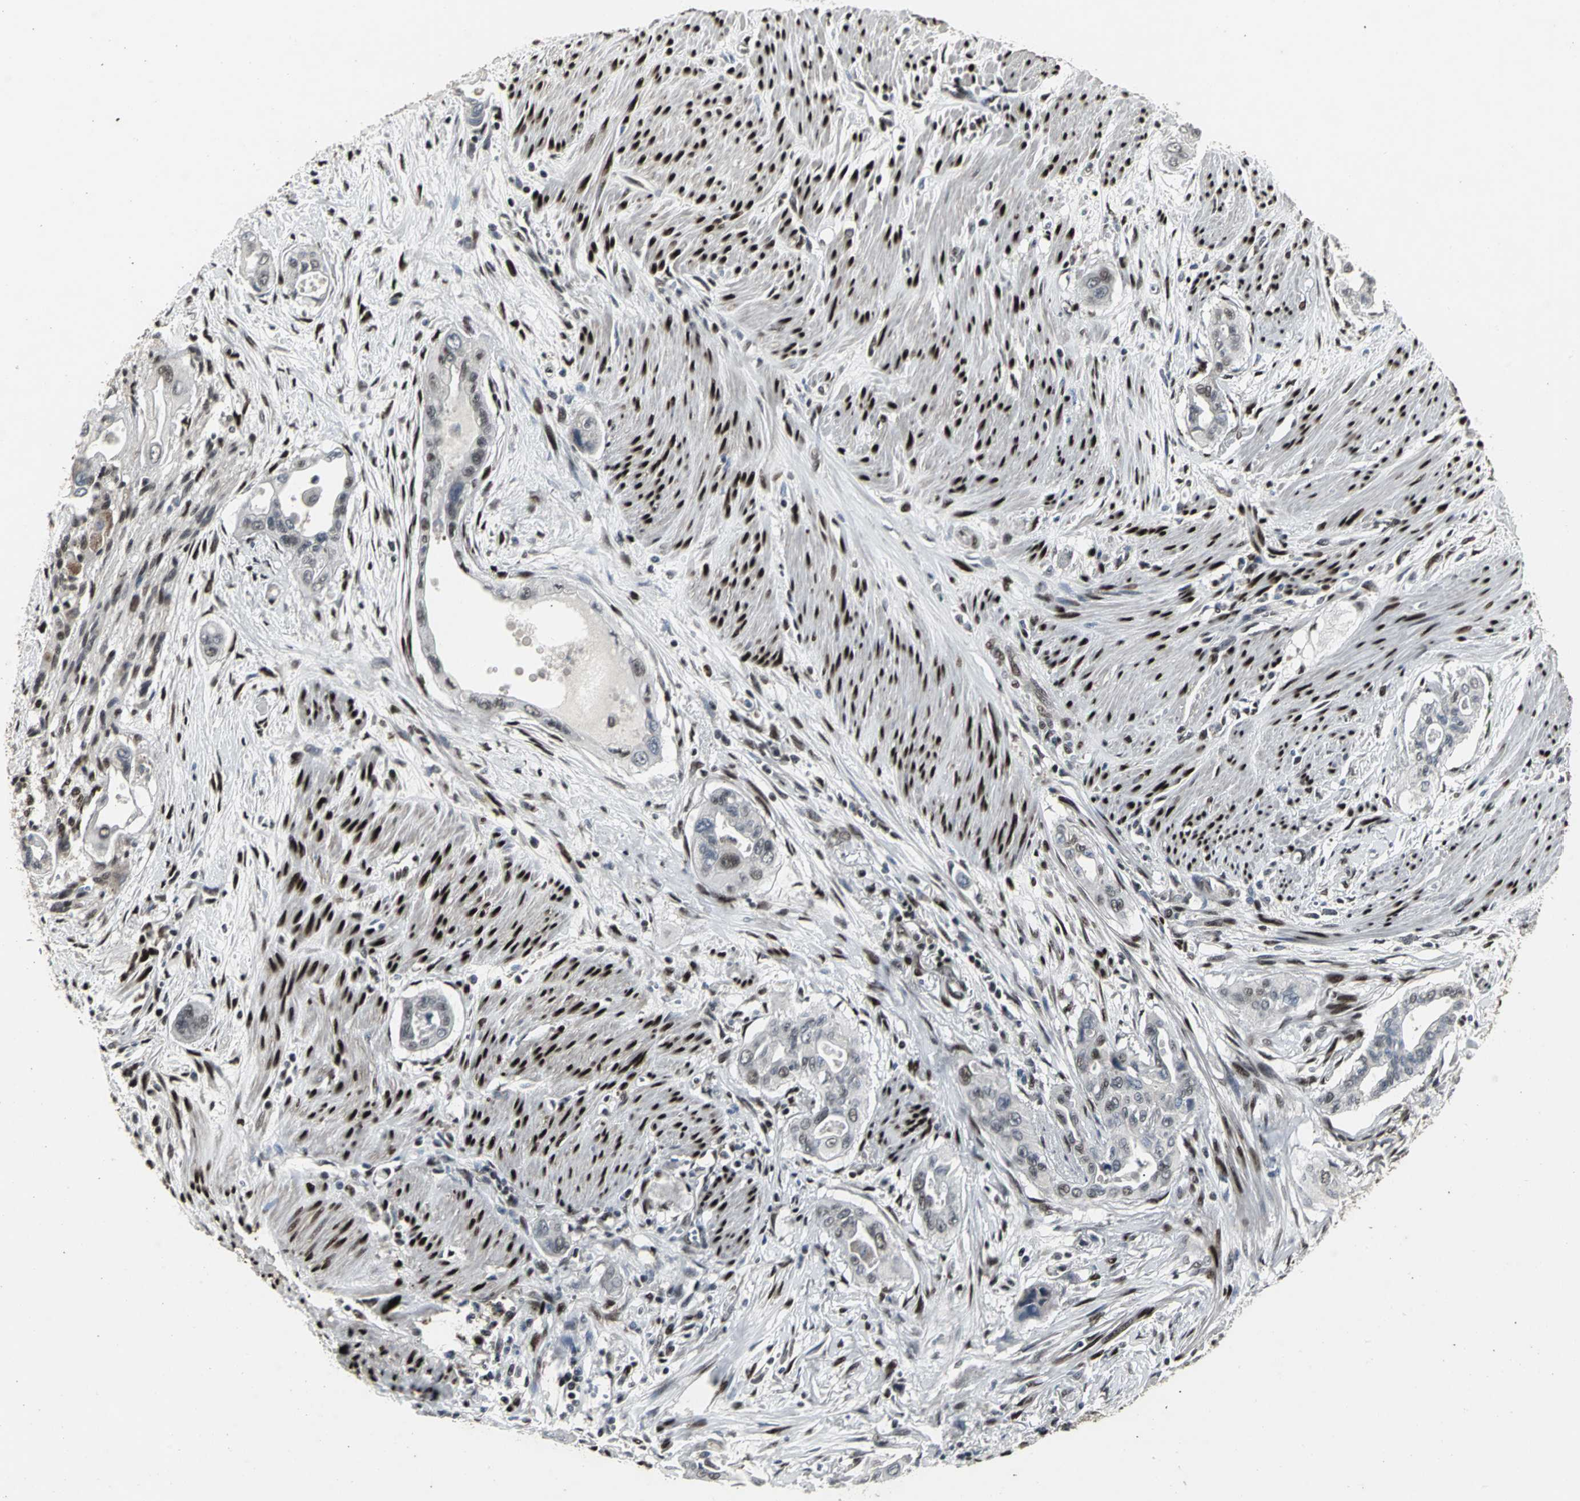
{"staining": {"intensity": "weak", "quantity": "<25%", "location": "cytoplasmic/membranous"}, "tissue": "pancreatic cancer", "cell_type": "Tumor cells", "image_type": "cancer", "snomed": [{"axis": "morphology", "description": "Adenocarcinoma, NOS"}, {"axis": "topography", "description": "Pancreas"}], "caption": "Tumor cells show no significant positivity in adenocarcinoma (pancreatic). (DAB (3,3'-diaminobenzidine) immunohistochemistry (IHC), high magnification).", "gene": "SRF", "patient": {"sex": "male", "age": 77}}